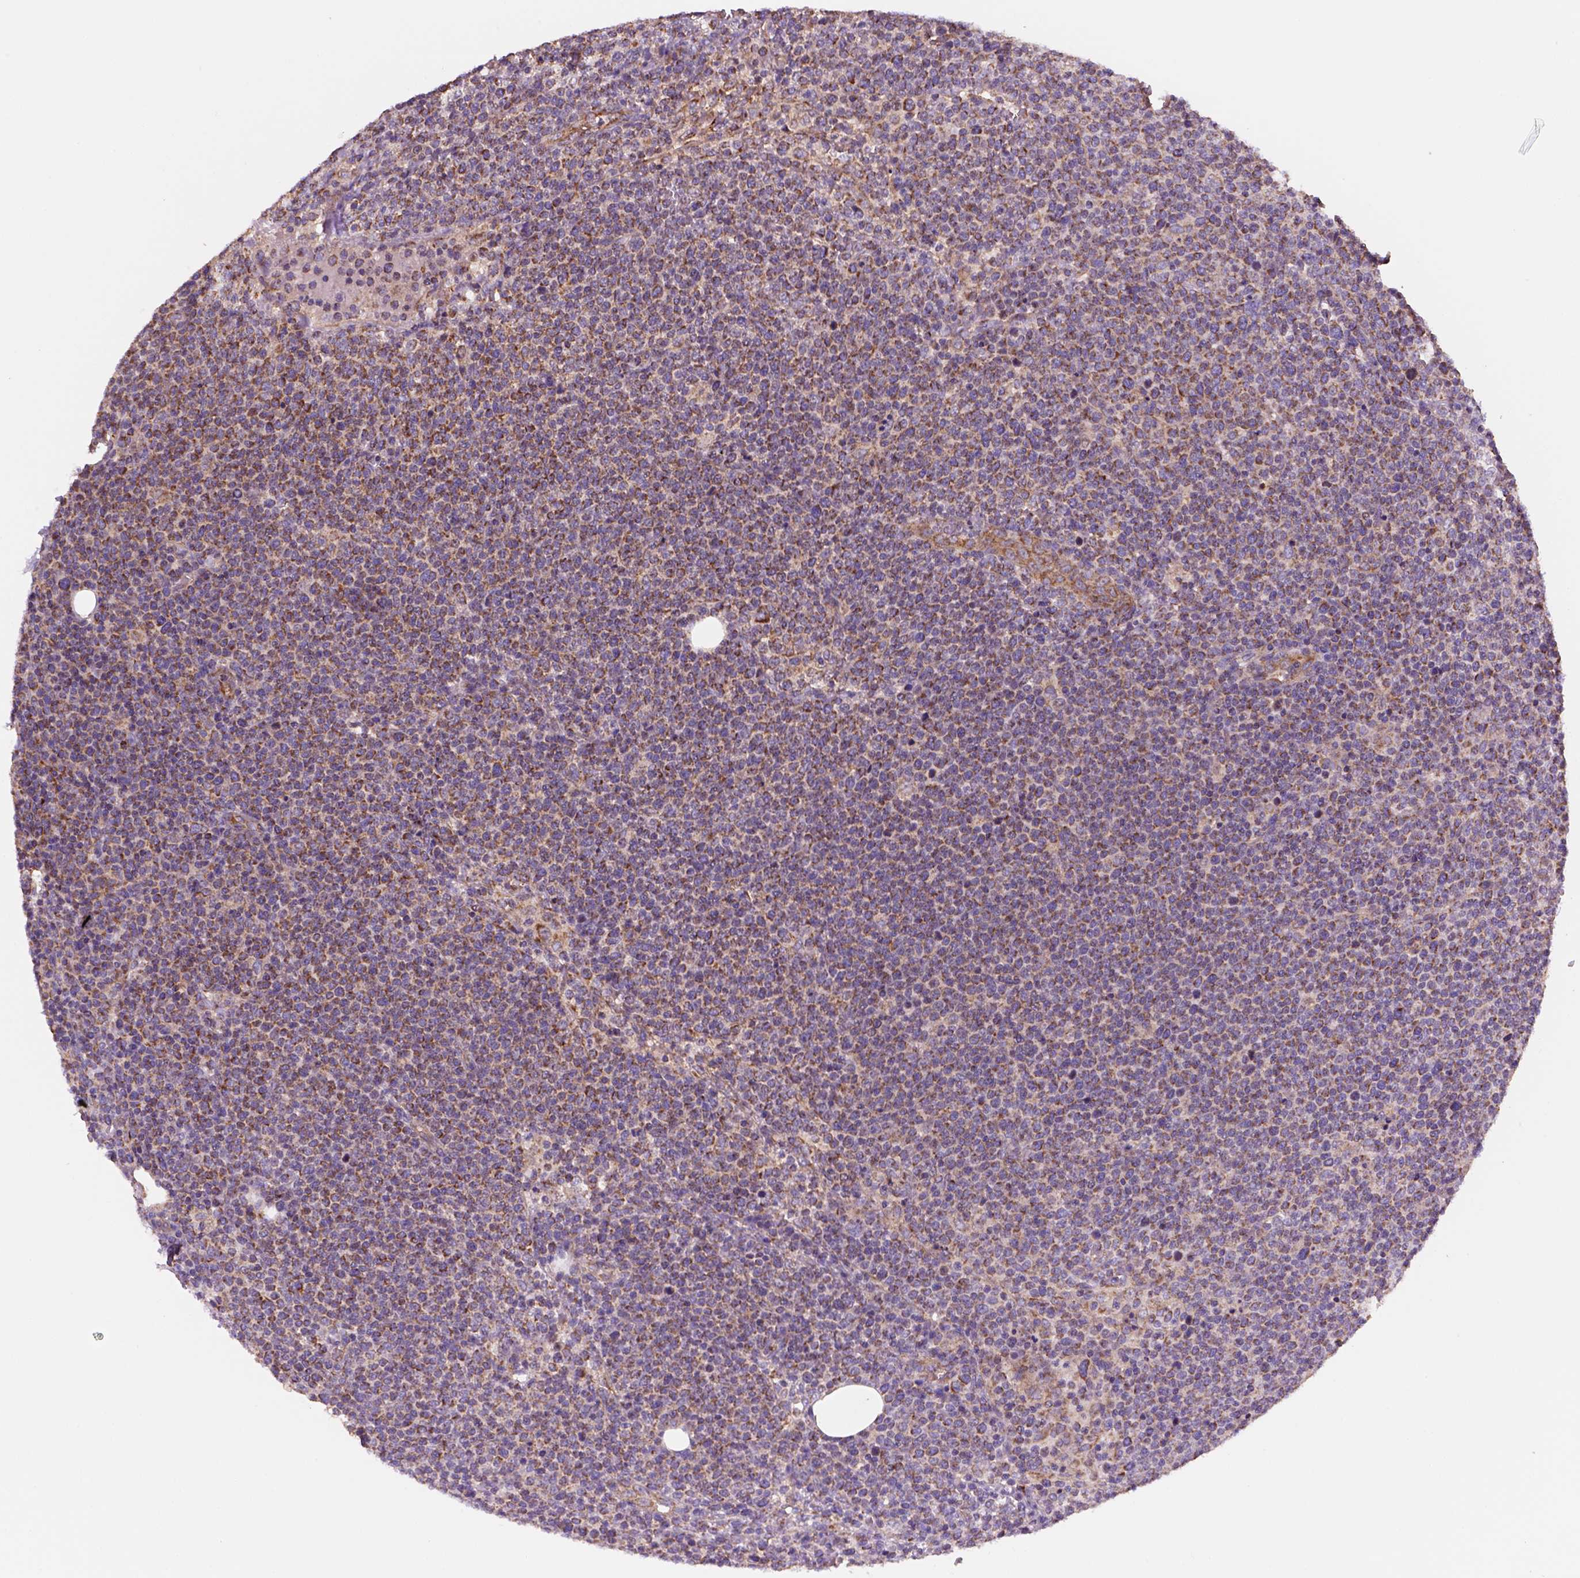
{"staining": {"intensity": "moderate", "quantity": "25%-75%", "location": "cytoplasmic/membranous"}, "tissue": "lymphoma", "cell_type": "Tumor cells", "image_type": "cancer", "snomed": [{"axis": "morphology", "description": "Malignant lymphoma, non-Hodgkin's type, High grade"}, {"axis": "topography", "description": "Lymph node"}], "caption": "Tumor cells demonstrate medium levels of moderate cytoplasmic/membranous positivity in about 25%-75% of cells in human lymphoma. (DAB IHC, brown staining for protein, blue staining for nuclei).", "gene": "WARS2", "patient": {"sex": "male", "age": 61}}